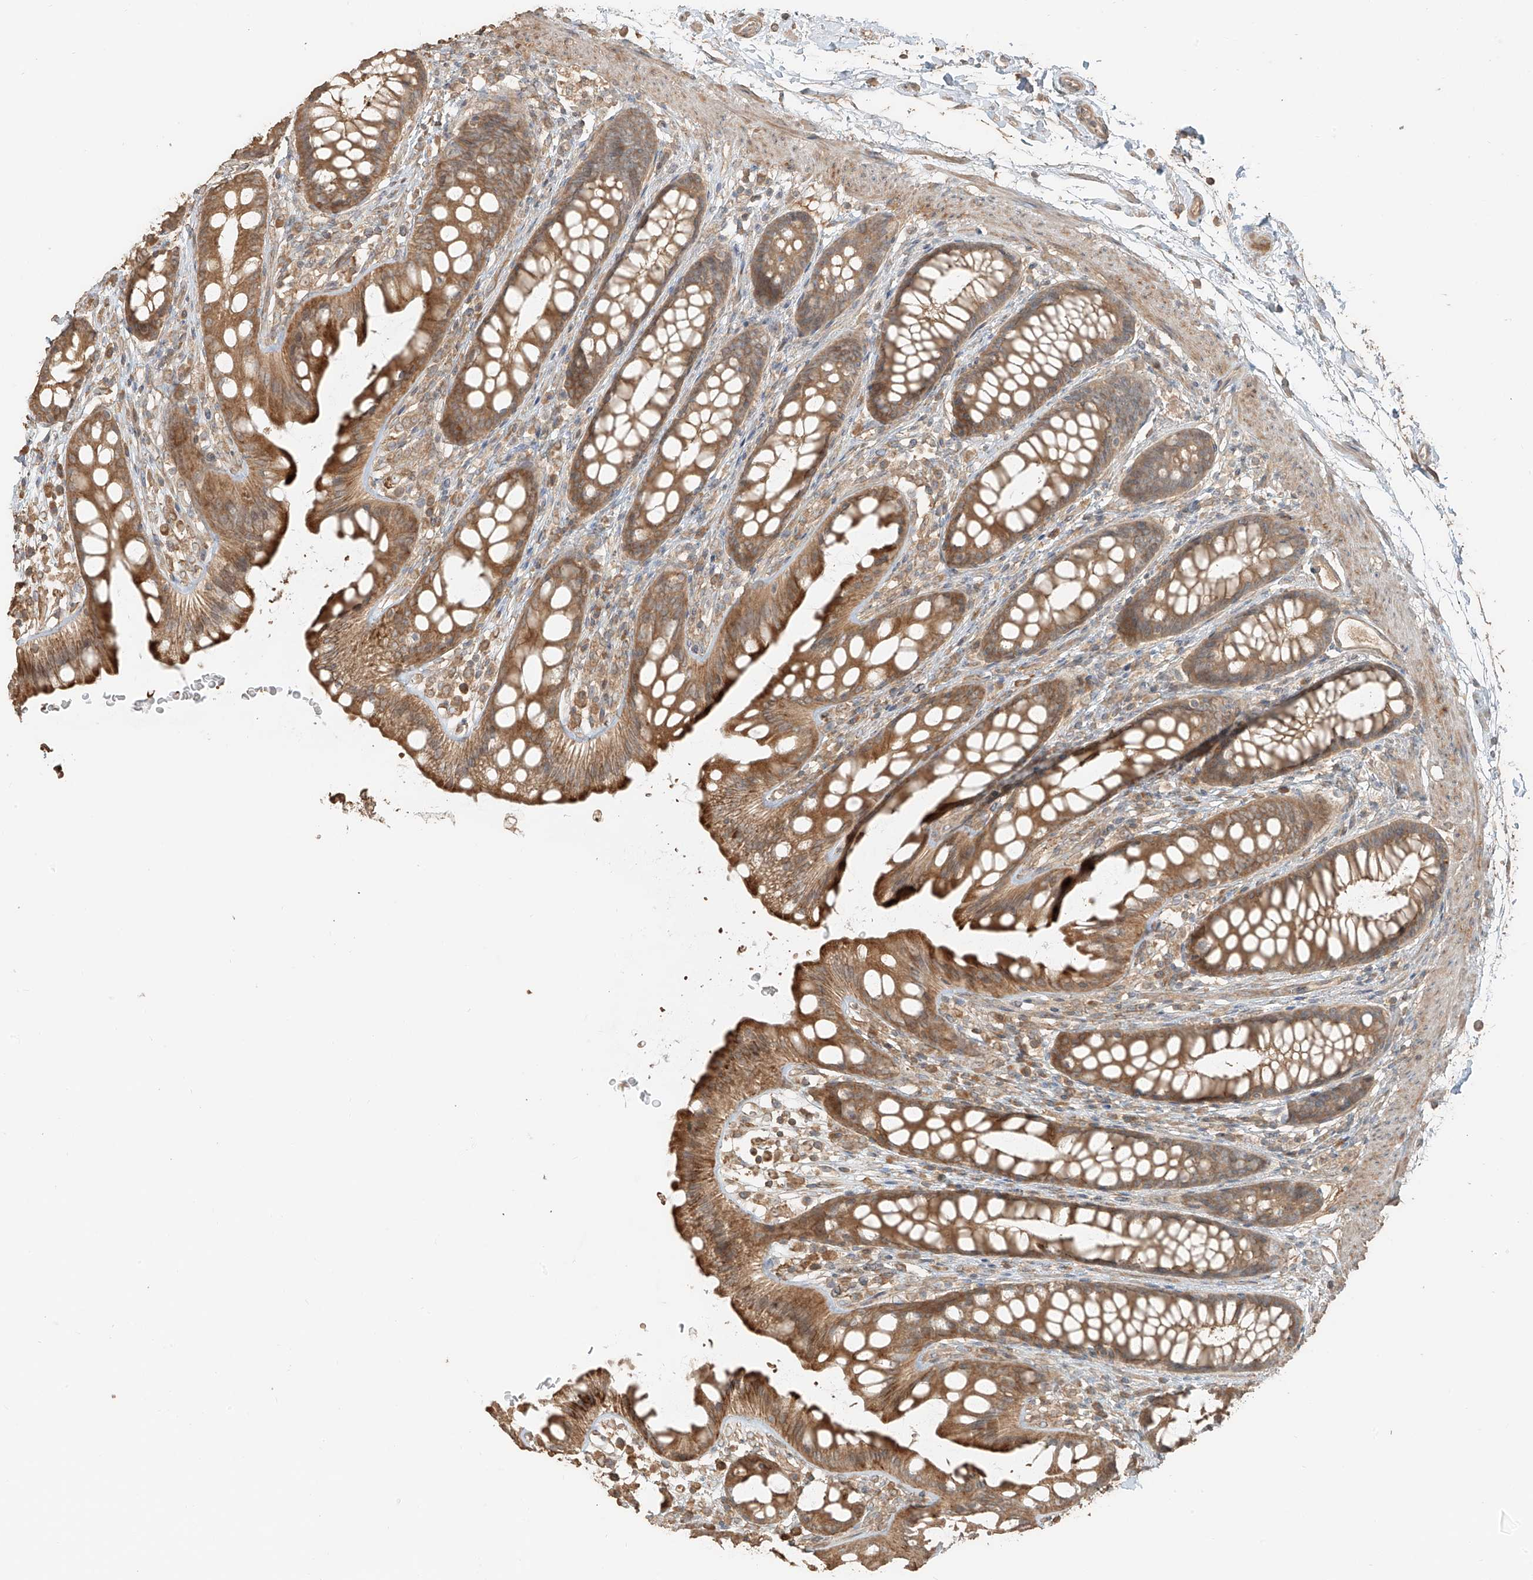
{"staining": {"intensity": "moderate", "quantity": ">75%", "location": "cytoplasmic/membranous"}, "tissue": "rectum", "cell_type": "Glandular cells", "image_type": "normal", "snomed": [{"axis": "morphology", "description": "Normal tissue, NOS"}, {"axis": "topography", "description": "Rectum"}], "caption": "Moderate cytoplasmic/membranous staining for a protein is present in approximately >75% of glandular cells of normal rectum using immunohistochemistry (IHC).", "gene": "RFTN2", "patient": {"sex": "female", "age": 65}}